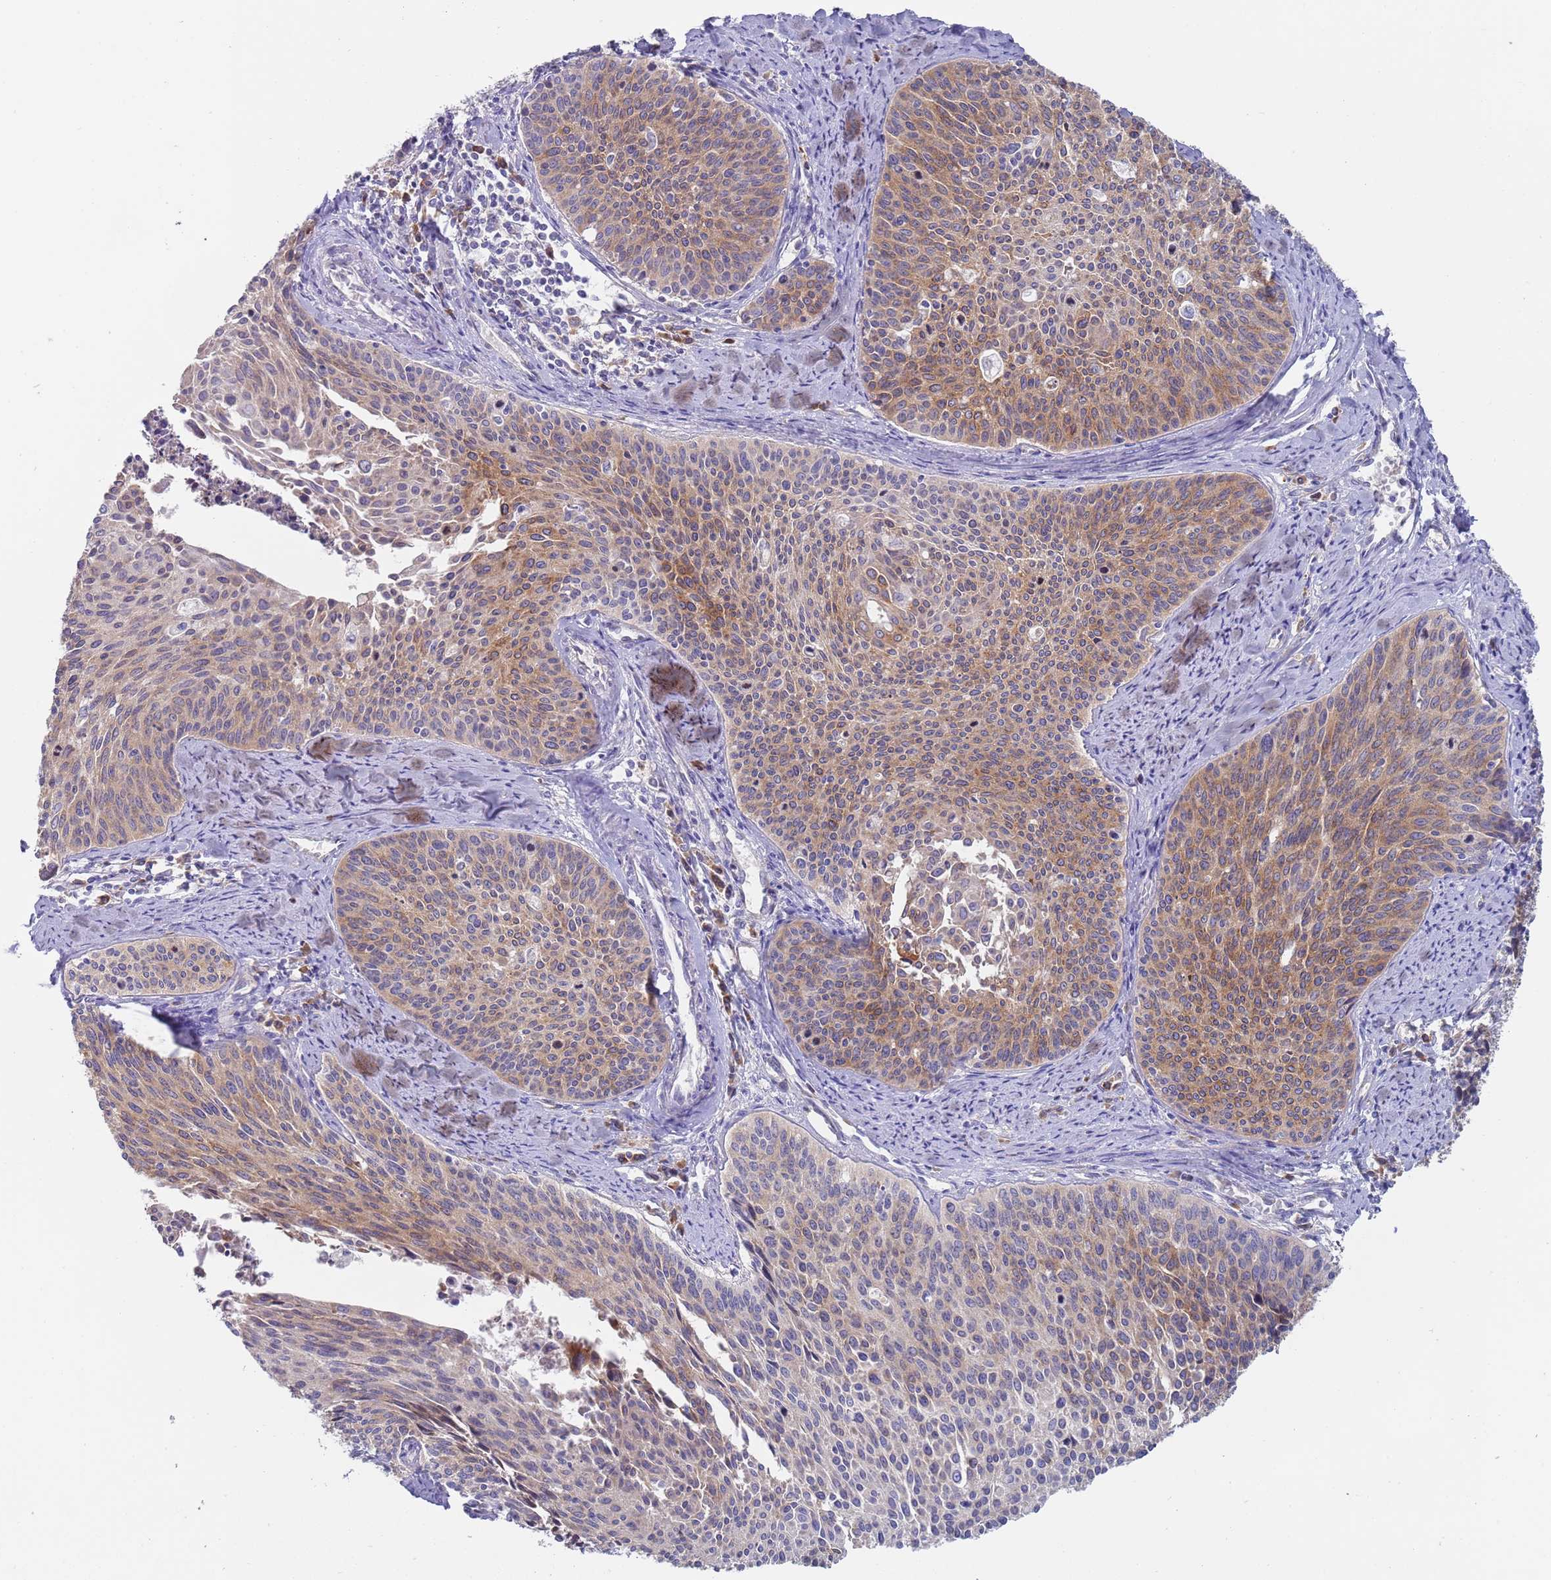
{"staining": {"intensity": "moderate", "quantity": ">75%", "location": "cytoplasmic/membranous"}, "tissue": "cervical cancer", "cell_type": "Tumor cells", "image_type": "cancer", "snomed": [{"axis": "morphology", "description": "Squamous cell carcinoma, NOS"}, {"axis": "topography", "description": "Cervix"}], "caption": "A medium amount of moderate cytoplasmic/membranous positivity is identified in about >75% of tumor cells in cervical cancer tissue. Immunohistochemistry stains the protein of interest in brown and the nuclei are stained blue.", "gene": "ZNF844", "patient": {"sex": "female", "age": 55}}